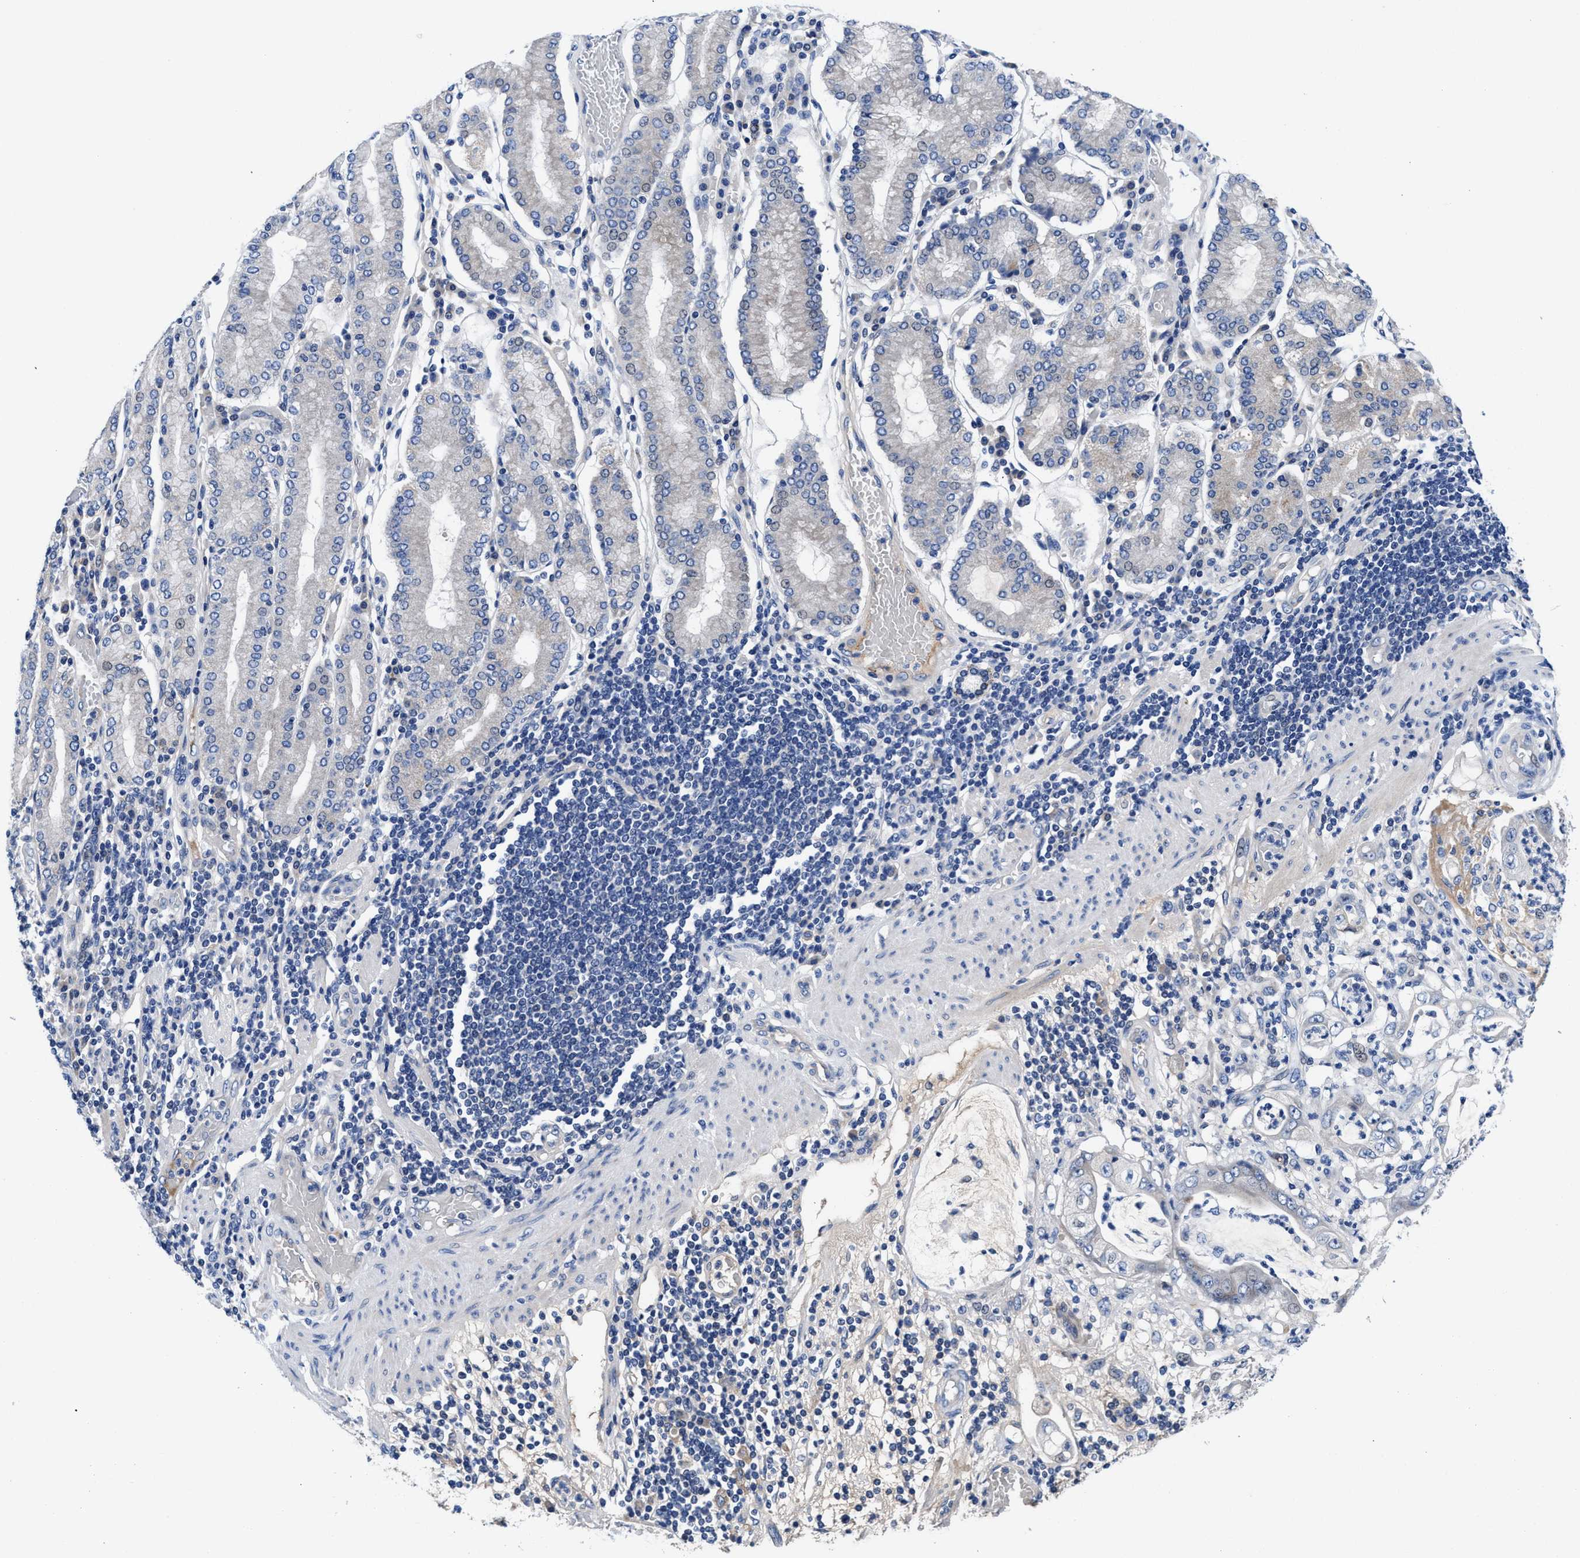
{"staining": {"intensity": "negative", "quantity": "none", "location": "none"}, "tissue": "stomach cancer", "cell_type": "Tumor cells", "image_type": "cancer", "snomed": [{"axis": "morphology", "description": "Adenocarcinoma, NOS"}, {"axis": "topography", "description": "Stomach"}], "caption": "The immunohistochemistry (IHC) histopathology image has no significant expression in tumor cells of stomach cancer tissue.", "gene": "DHRS13", "patient": {"sex": "female", "age": 73}}